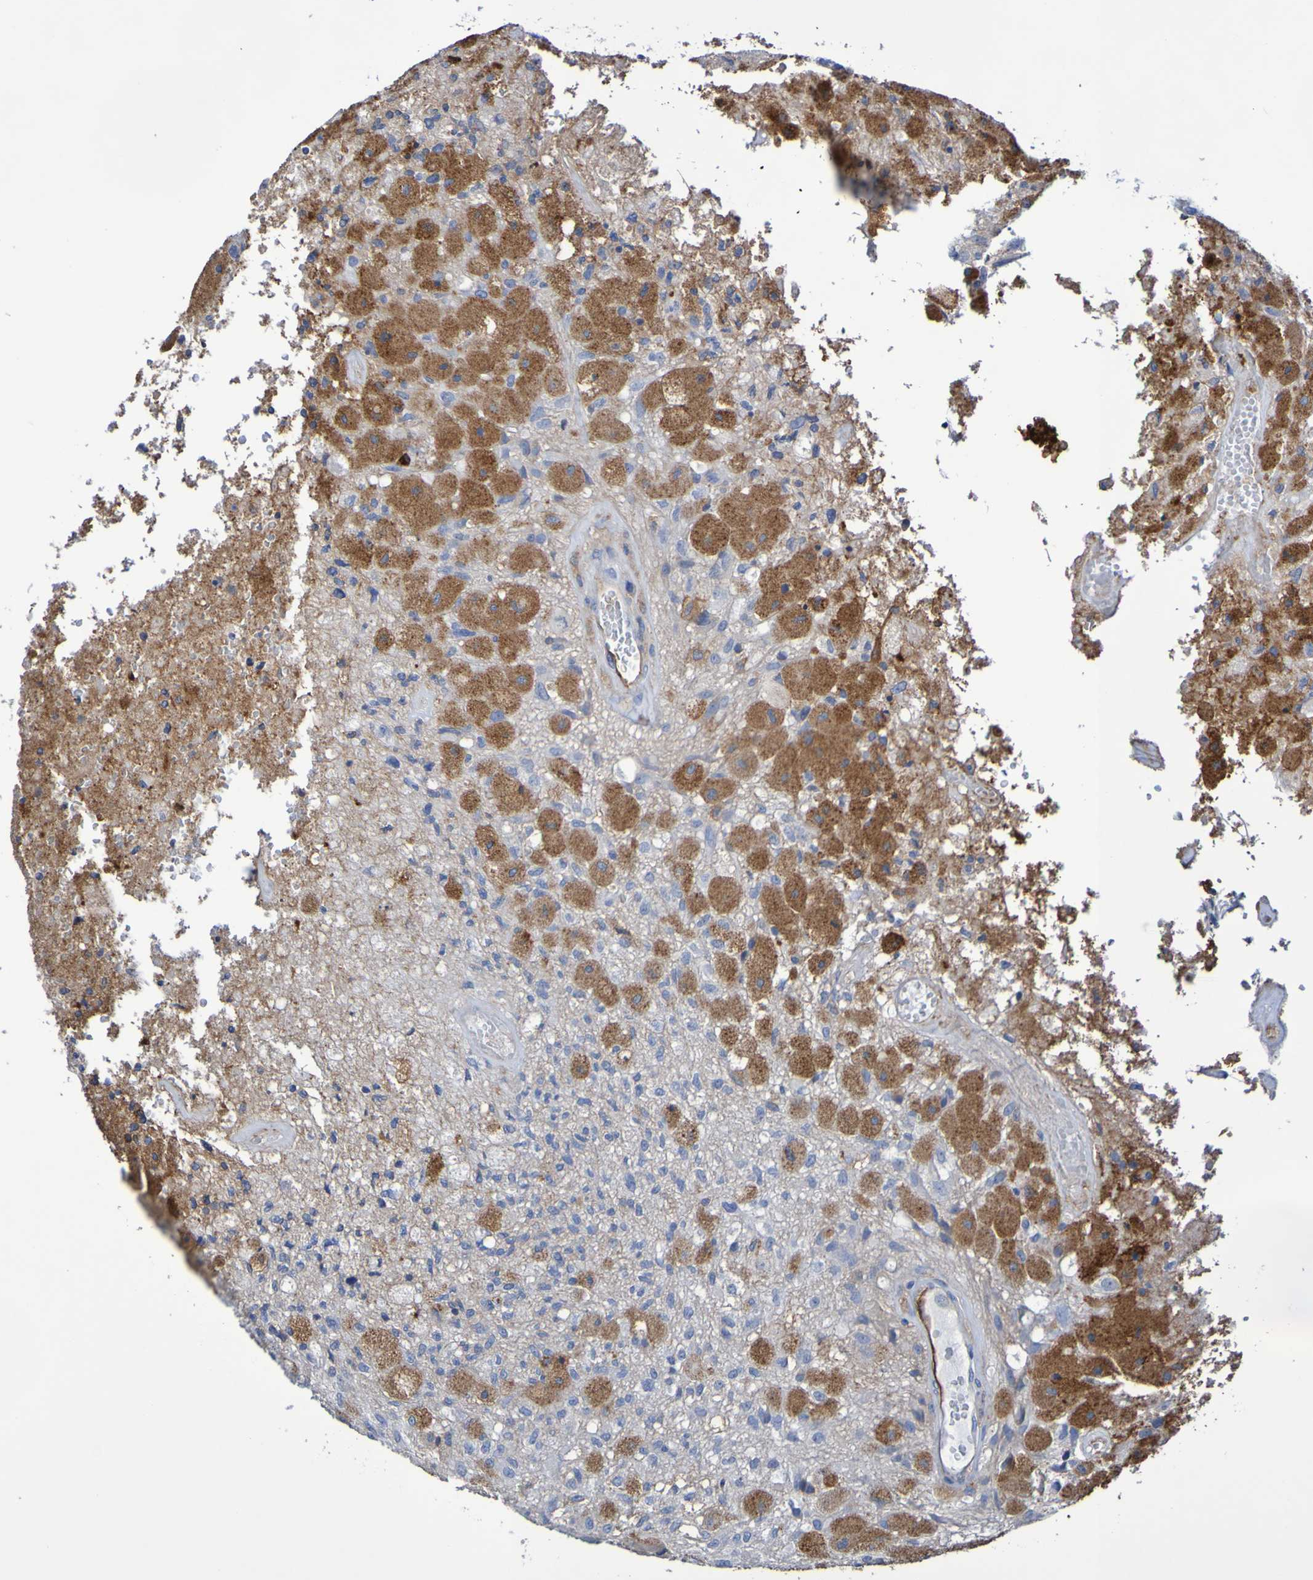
{"staining": {"intensity": "moderate", "quantity": "25%-75%", "location": "cytoplasmic/membranous"}, "tissue": "glioma", "cell_type": "Tumor cells", "image_type": "cancer", "snomed": [{"axis": "morphology", "description": "Normal tissue, NOS"}, {"axis": "morphology", "description": "Glioma, malignant, High grade"}, {"axis": "topography", "description": "Cerebral cortex"}], "caption": "Immunohistochemical staining of human glioma demonstrates medium levels of moderate cytoplasmic/membranous staining in approximately 25%-75% of tumor cells.", "gene": "SLC3A2", "patient": {"sex": "male", "age": 77}}